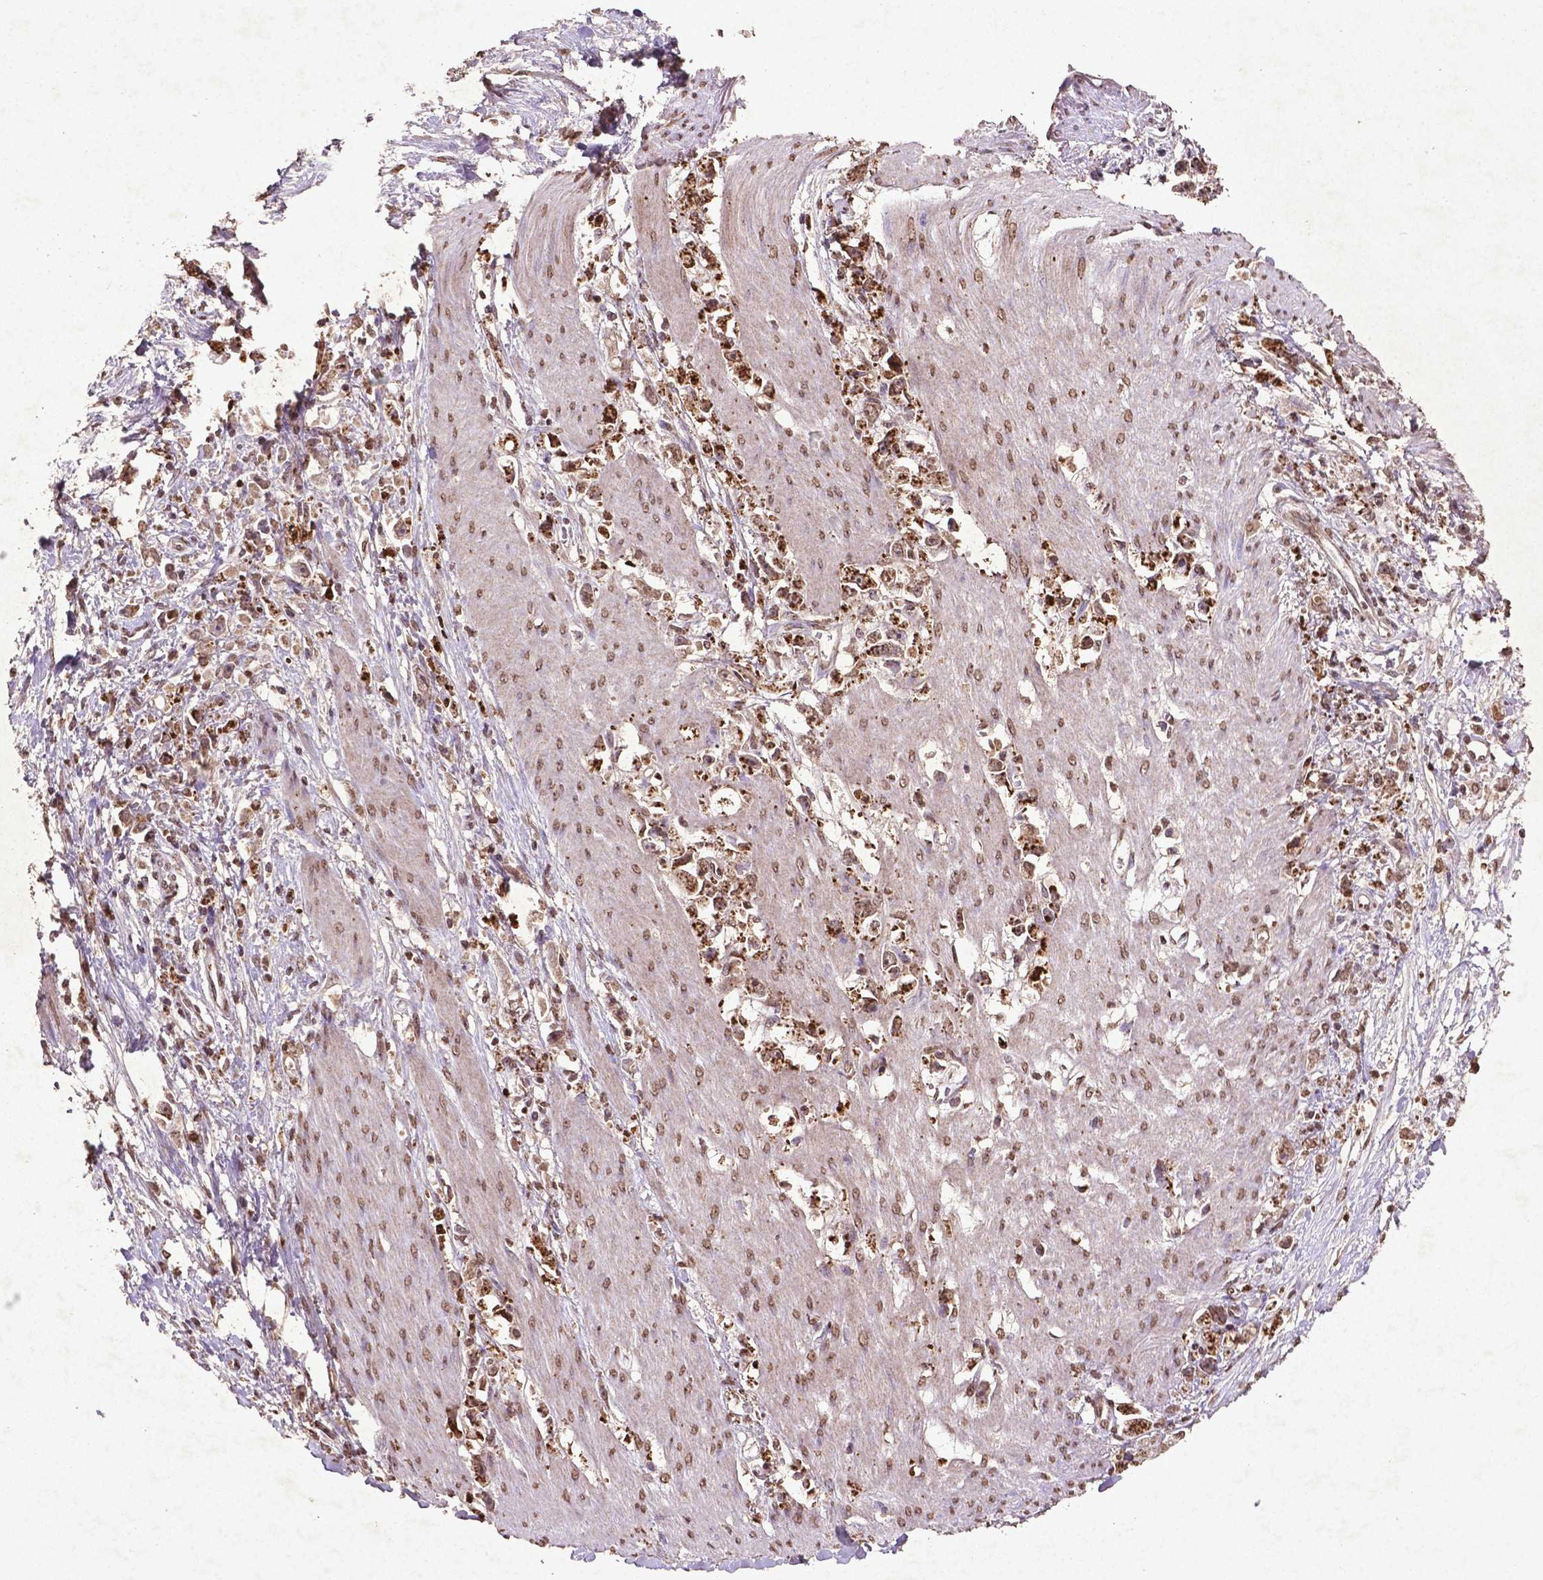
{"staining": {"intensity": "moderate", "quantity": ">75%", "location": "cytoplasmic/membranous"}, "tissue": "stomach cancer", "cell_type": "Tumor cells", "image_type": "cancer", "snomed": [{"axis": "morphology", "description": "Adenocarcinoma, NOS"}, {"axis": "topography", "description": "Stomach"}], "caption": "Immunohistochemical staining of stomach cancer shows medium levels of moderate cytoplasmic/membranous protein staining in approximately >75% of tumor cells.", "gene": "MTOR", "patient": {"sex": "female", "age": 59}}